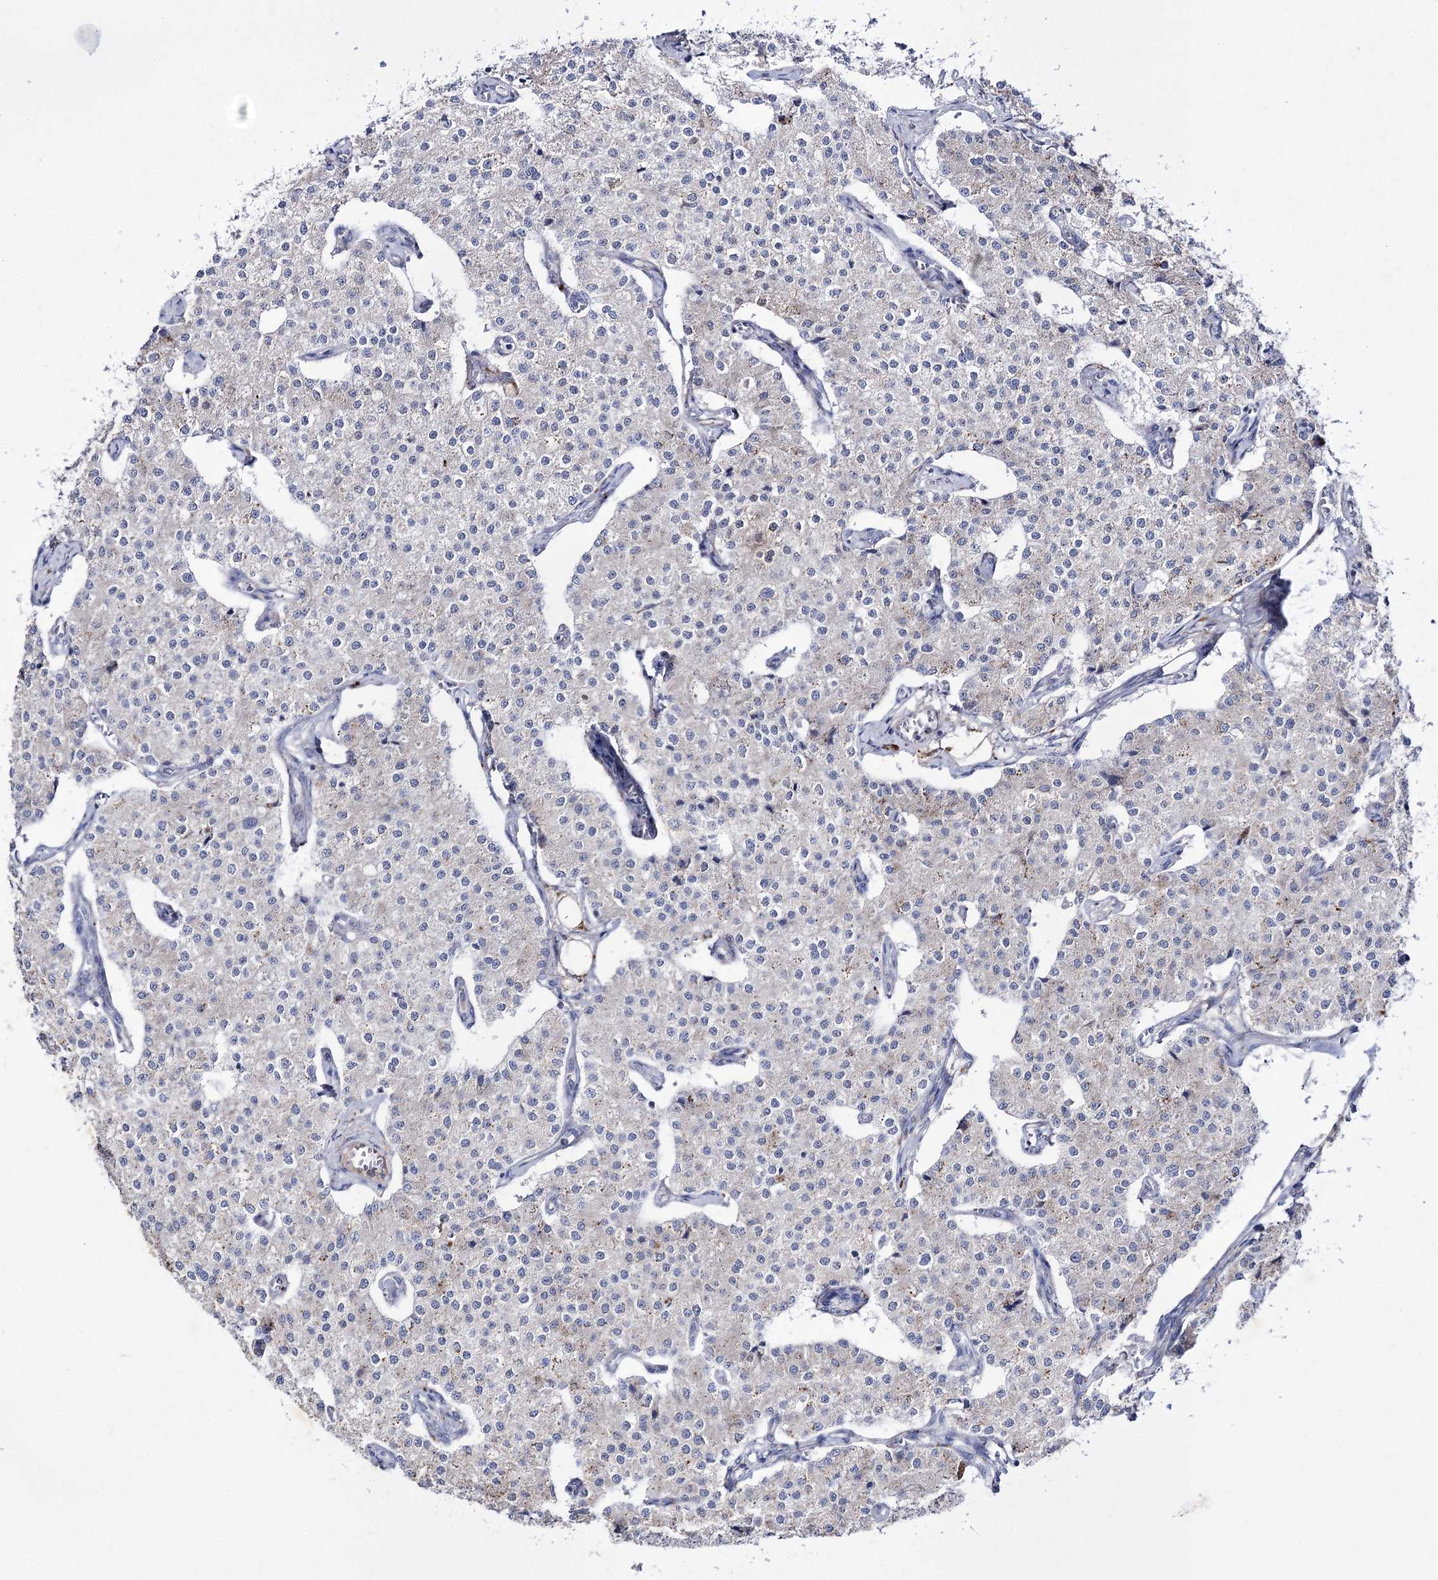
{"staining": {"intensity": "weak", "quantity": "<25%", "location": "cytoplasmic/membranous"}, "tissue": "carcinoid", "cell_type": "Tumor cells", "image_type": "cancer", "snomed": [{"axis": "morphology", "description": "Carcinoid, malignant, NOS"}, {"axis": "topography", "description": "Colon"}], "caption": "Histopathology image shows no protein staining in tumor cells of carcinoid tissue.", "gene": "NAGLU", "patient": {"sex": "female", "age": 52}}